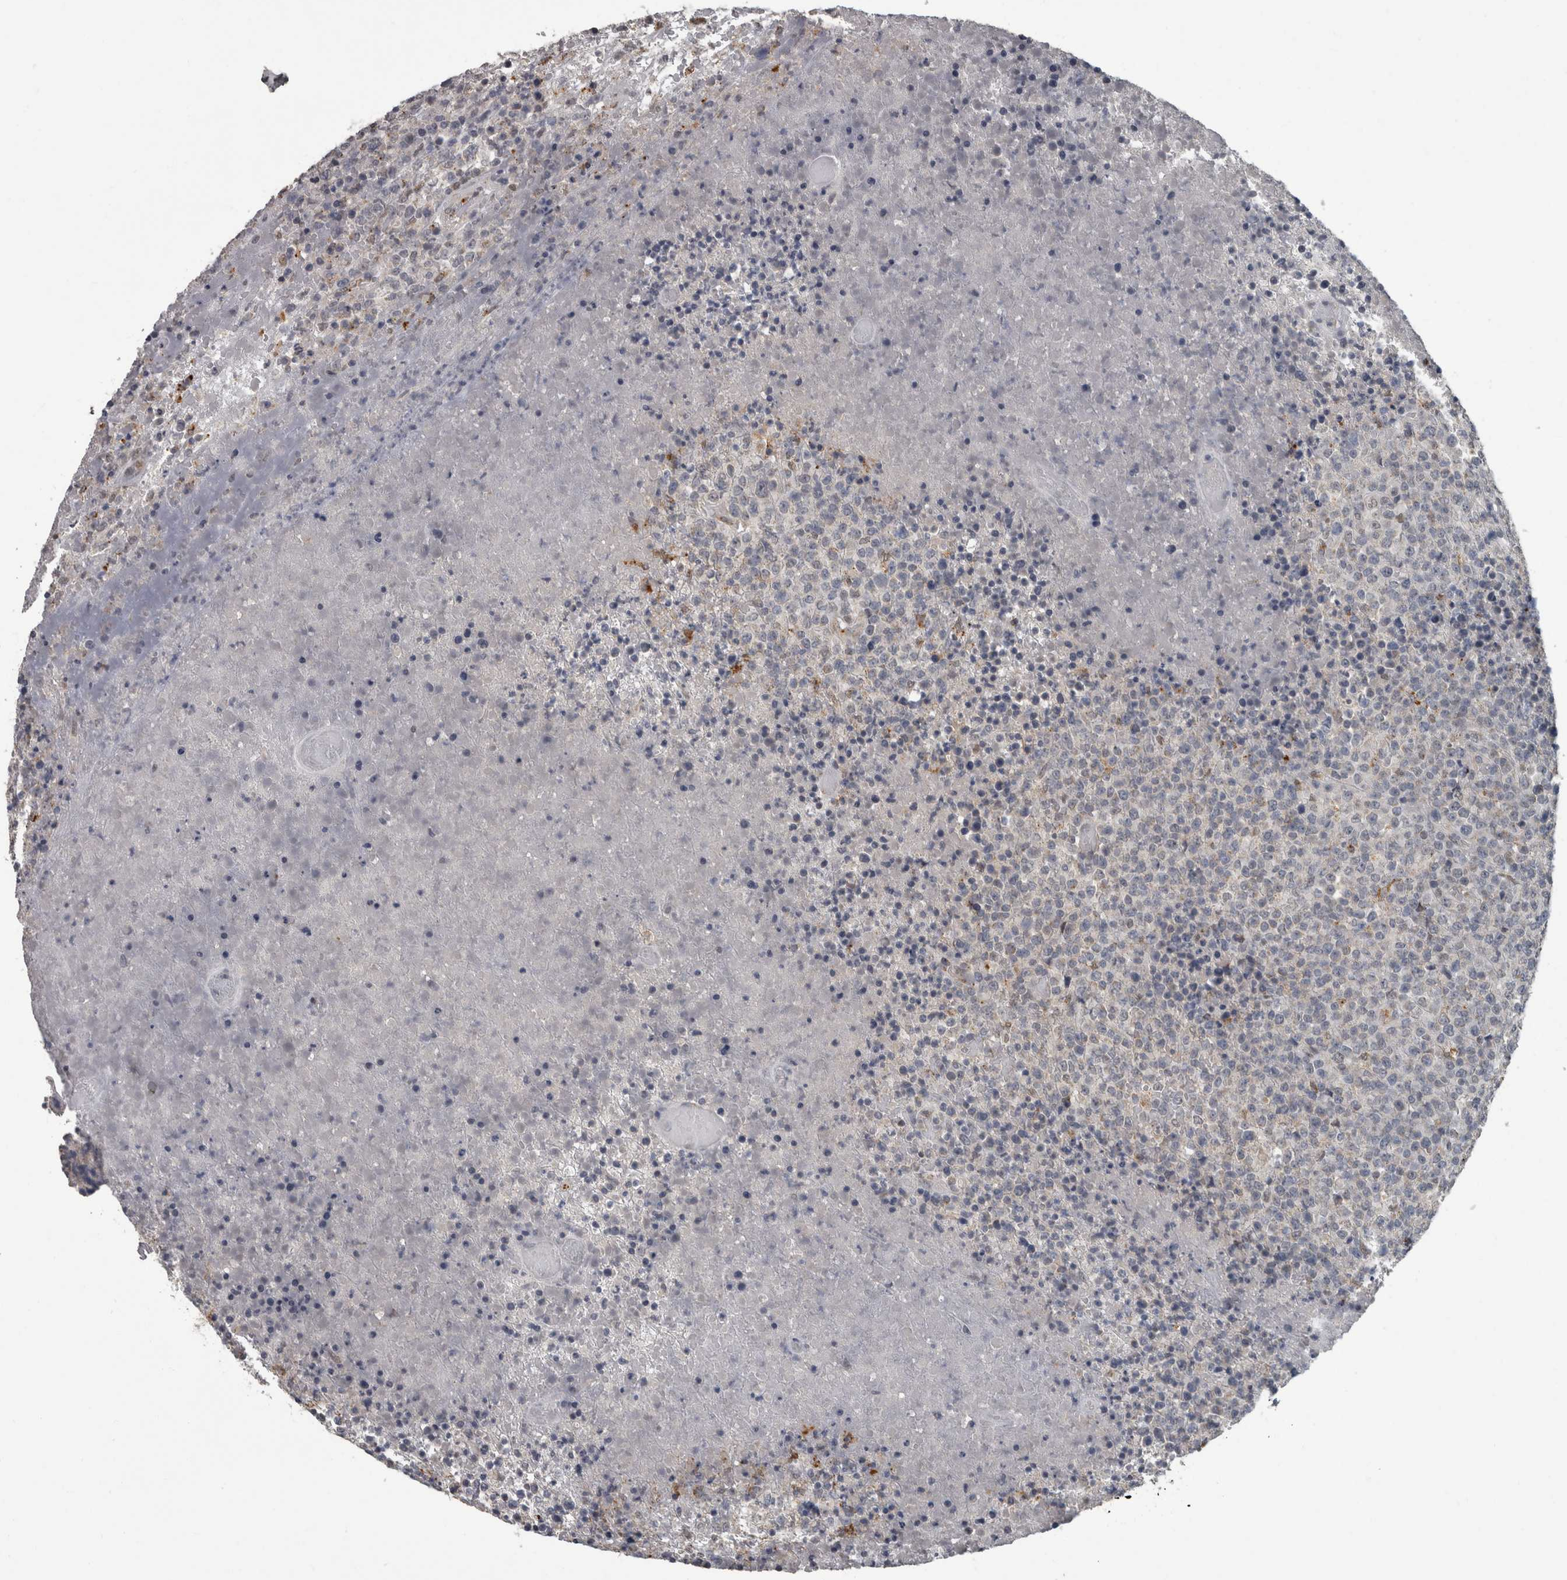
{"staining": {"intensity": "negative", "quantity": "none", "location": "none"}, "tissue": "lymphoma", "cell_type": "Tumor cells", "image_type": "cancer", "snomed": [{"axis": "morphology", "description": "Malignant lymphoma, non-Hodgkin's type, High grade"}, {"axis": "topography", "description": "Lymph node"}], "caption": "High power microscopy image of an immunohistochemistry photomicrograph of lymphoma, revealing no significant expression in tumor cells. (DAB (3,3'-diaminobenzidine) immunohistochemistry visualized using brightfield microscopy, high magnification).", "gene": "NAAA", "patient": {"sex": "male", "age": 13}}